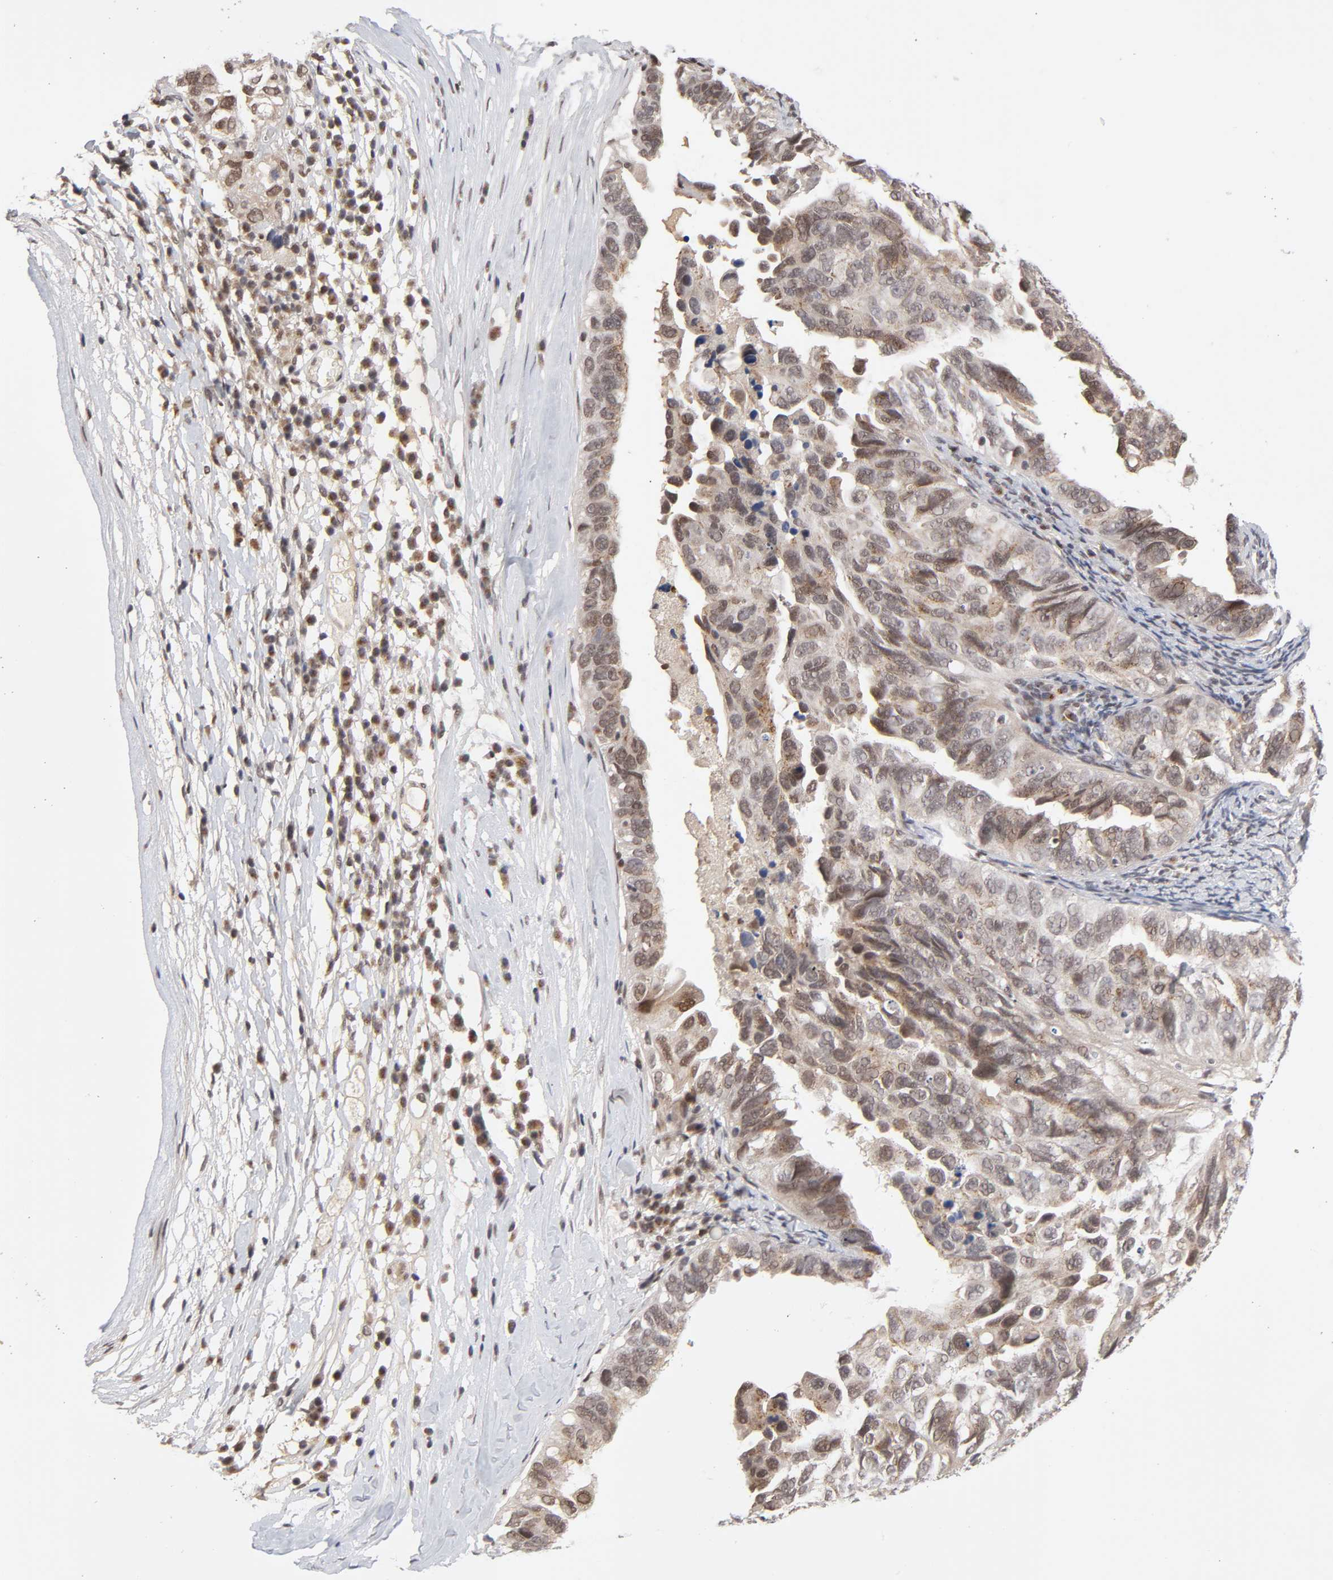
{"staining": {"intensity": "moderate", "quantity": ">75%", "location": "cytoplasmic/membranous,nuclear"}, "tissue": "ovarian cancer", "cell_type": "Tumor cells", "image_type": "cancer", "snomed": [{"axis": "morphology", "description": "Cystadenocarcinoma, serous, NOS"}, {"axis": "topography", "description": "Ovary"}], "caption": "DAB immunohistochemical staining of ovarian cancer (serous cystadenocarcinoma) exhibits moderate cytoplasmic/membranous and nuclear protein positivity in approximately >75% of tumor cells. Using DAB (brown) and hematoxylin (blue) stains, captured at high magnification using brightfield microscopy.", "gene": "EP300", "patient": {"sex": "female", "age": 82}}